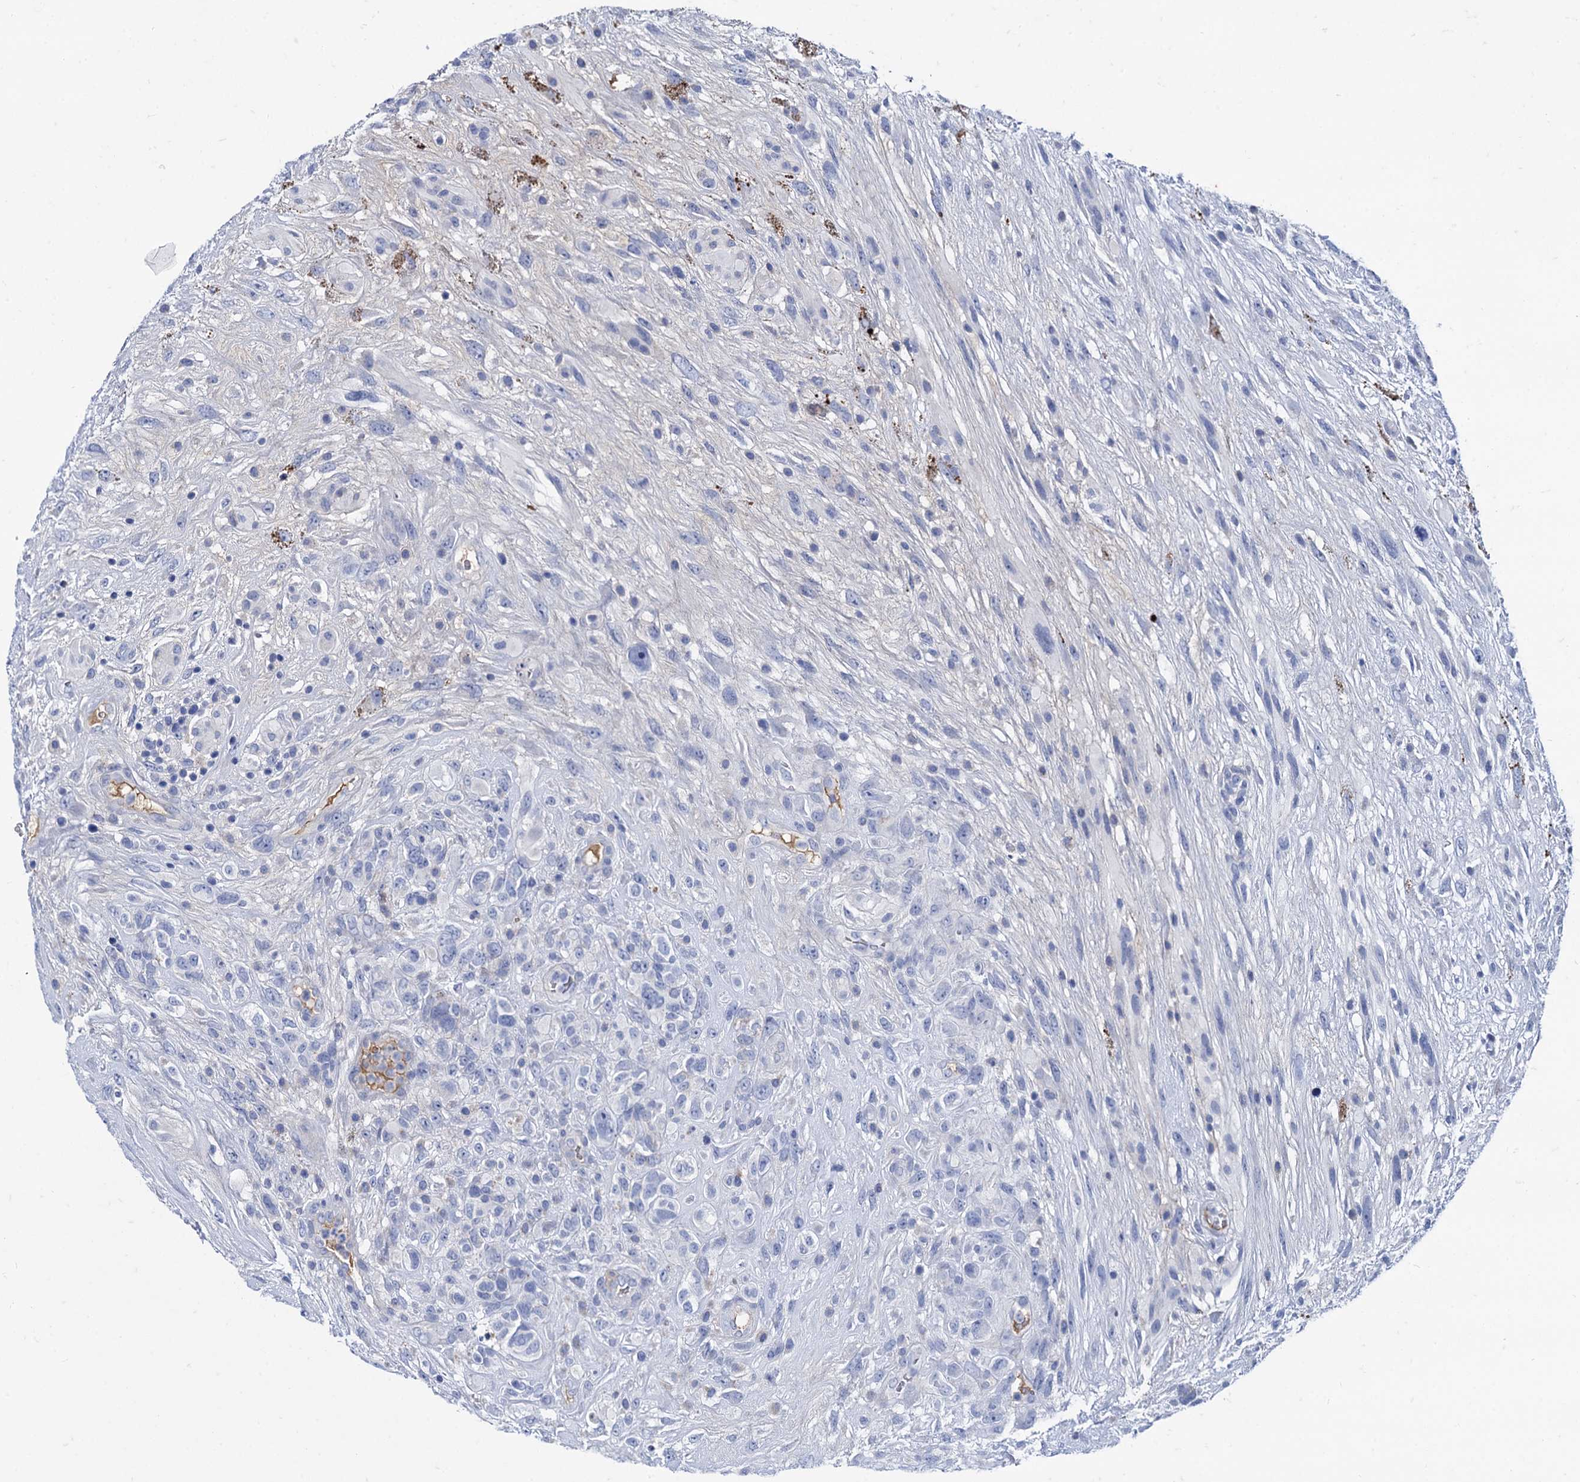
{"staining": {"intensity": "negative", "quantity": "none", "location": "none"}, "tissue": "glioma", "cell_type": "Tumor cells", "image_type": "cancer", "snomed": [{"axis": "morphology", "description": "Glioma, malignant, High grade"}, {"axis": "topography", "description": "Brain"}], "caption": "Photomicrograph shows no protein positivity in tumor cells of high-grade glioma (malignant) tissue.", "gene": "TMEM72", "patient": {"sex": "male", "age": 61}}